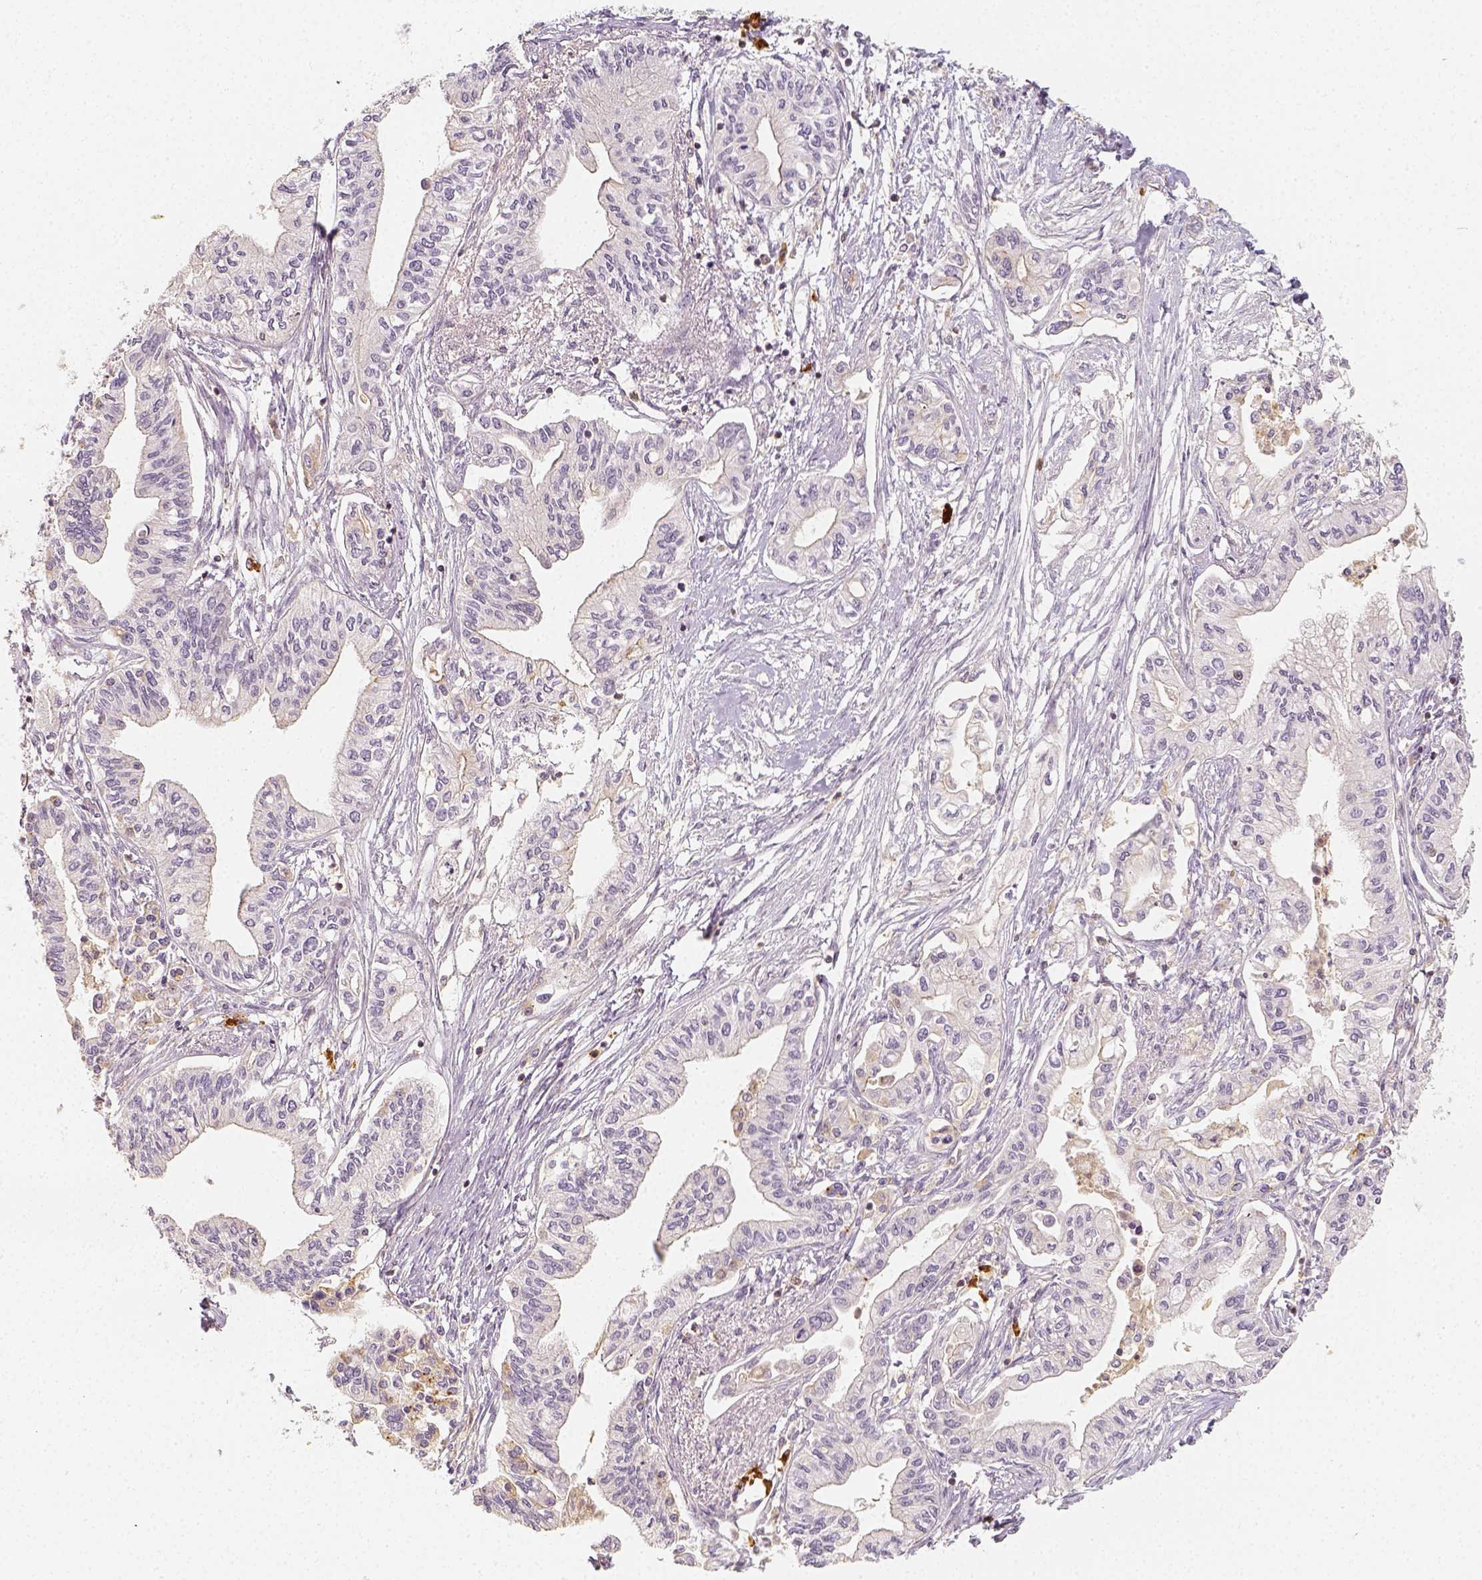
{"staining": {"intensity": "negative", "quantity": "none", "location": "none"}, "tissue": "pancreatic cancer", "cell_type": "Tumor cells", "image_type": "cancer", "snomed": [{"axis": "morphology", "description": "Adenocarcinoma, NOS"}, {"axis": "topography", "description": "Pancreas"}], "caption": "An immunohistochemistry (IHC) histopathology image of pancreatic adenocarcinoma is shown. There is no staining in tumor cells of pancreatic adenocarcinoma. (DAB (3,3'-diaminobenzidine) IHC with hematoxylin counter stain).", "gene": "PTPRJ", "patient": {"sex": "male", "age": 60}}